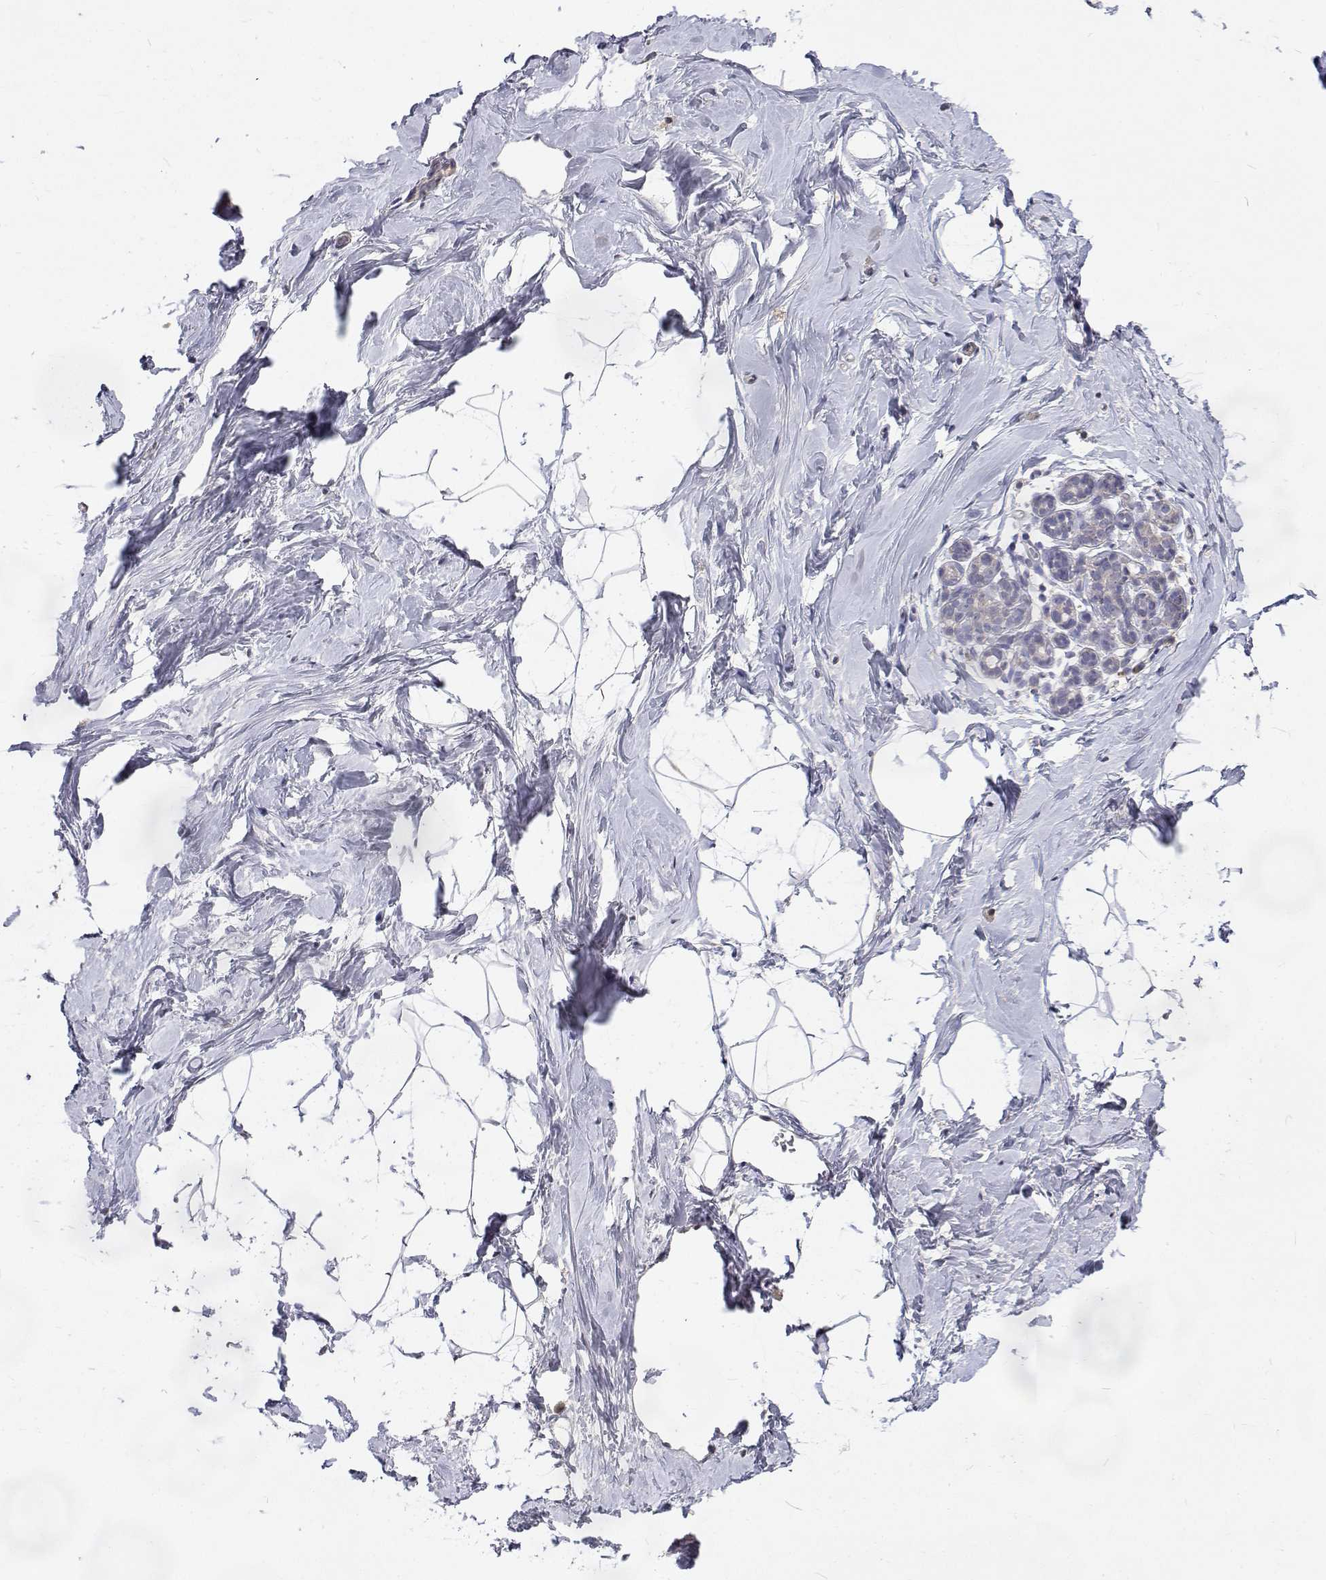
{"staining": {"intensity": "negative", "quantity": "none", "location": "none"}, "tissue": "breast", "cell_type": "Adipocytes", "image_type": "normal", "snomed": [{"axis": "morphology", "description": "Normal tissue, NOS"}, {"axis": "topography", "description": "Breast"}], "caption": "This is an immunohistochemistry (IHC) histopathology image of normal breast. There is no positivity in adipocytes.", "gene": "TRIM60", "patient": {"sex": "female", "age": 32}}